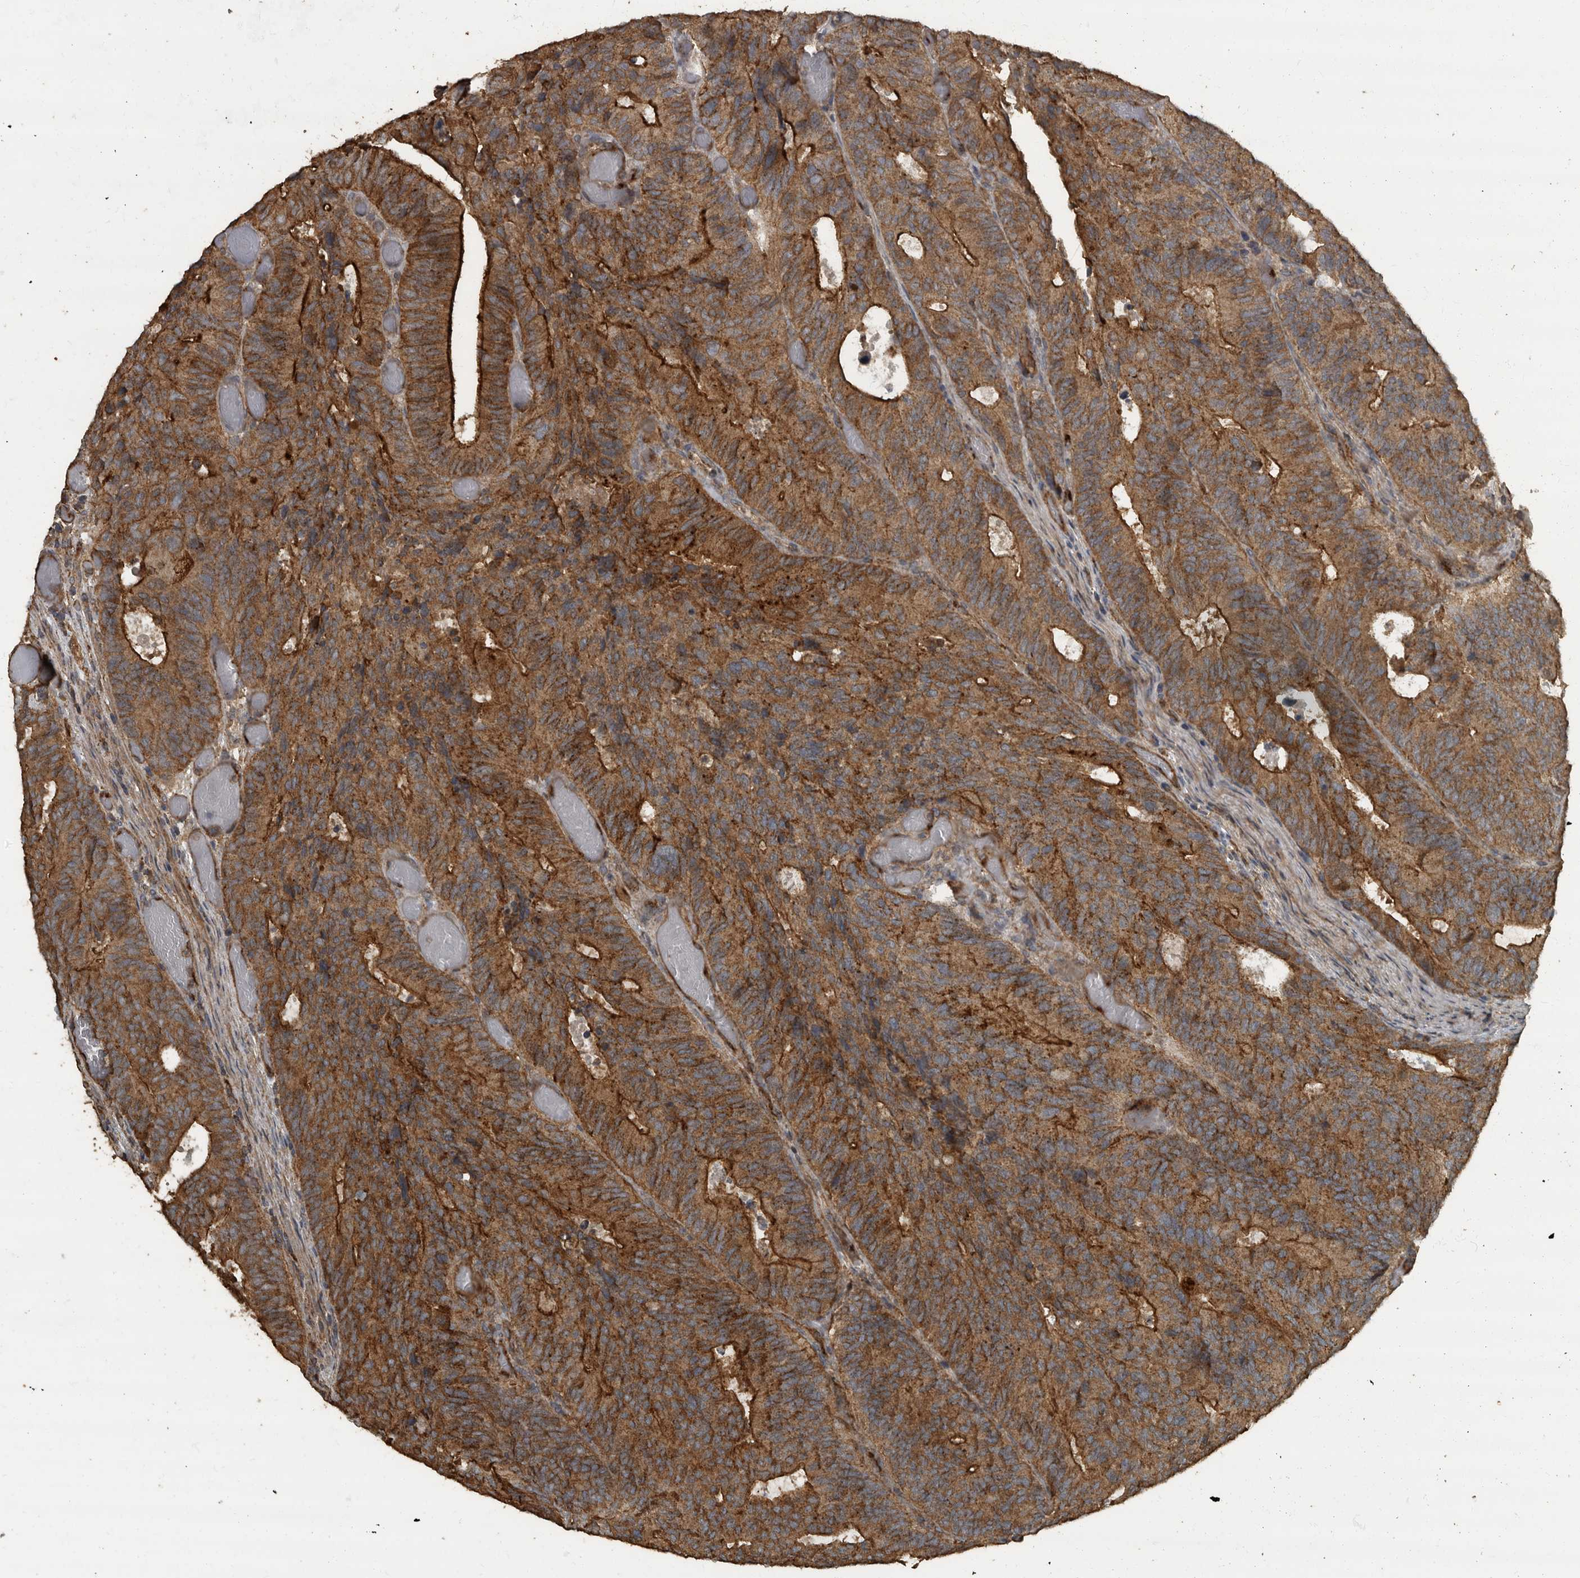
{"staining": {"intensity": "strong", "quantity": ">75%", "location": "cytoplasmic/membranous"}, "tissue": "colorectal cancer", "cell_type": "Tumor cells", "image_type": "cancer", "snomed": [{"axis": "morphology", "description": "Adenocarcinoma, NOS"}, {"axis": "topography", "description": "Colon"}], "caption": "Immunohistochemical staining of human adenocarcinoma (colorectal) reveals high levels of strong cytoplasmic/membranous expression in about >75% of tumor cells.", "gene": "IL15RA", "patient": {"sex": "male", "age": 87}}